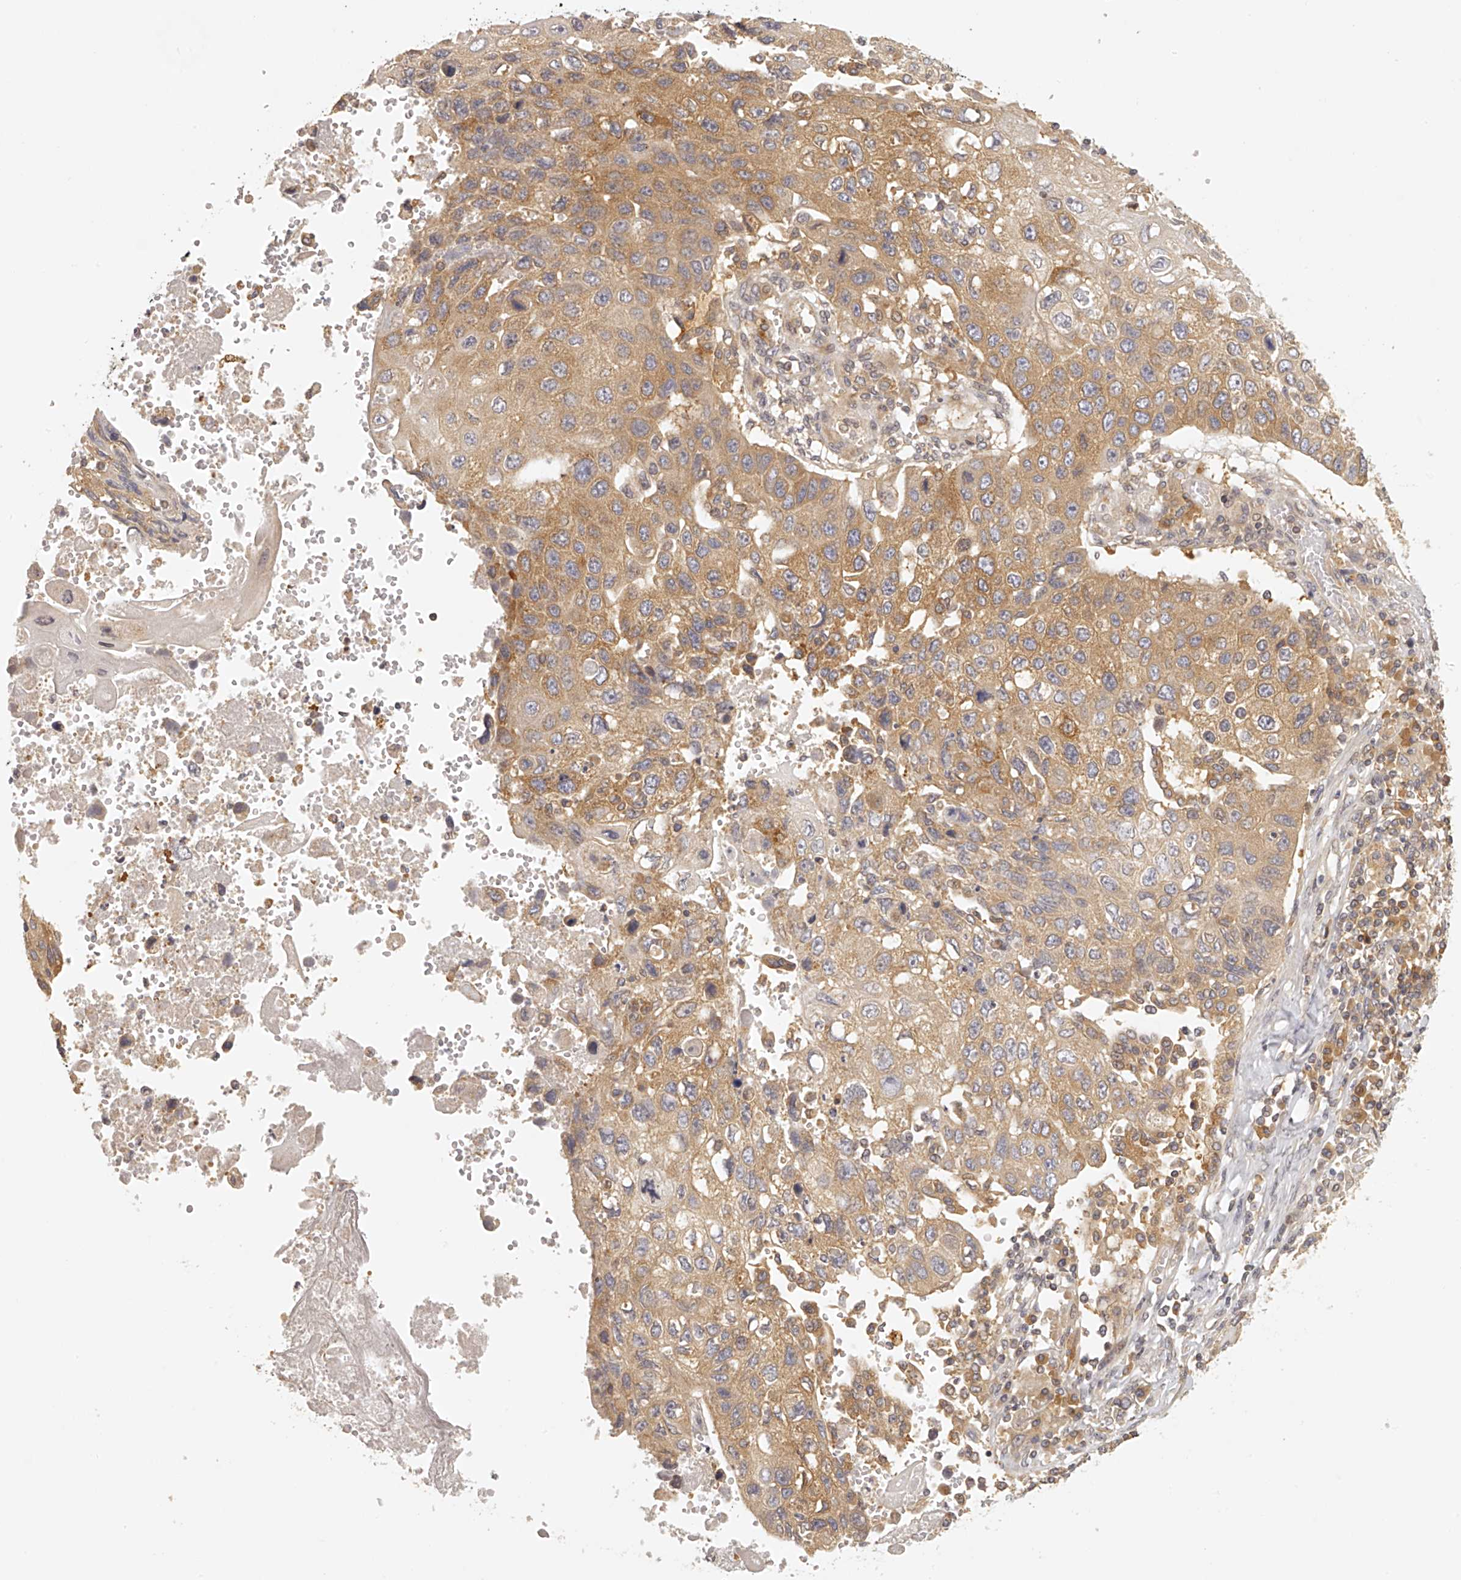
{"staining": {"intensity": "moderate", "quantity": "25%-75%", "location": "cytoplasmic/membranous"}, "tissue": "lung cancer", "cell_type": "Tumor cells", "image_type": "cancer", "snomed": [{"axis": "morphology", "description": "Squamous cell carcinoma, NOS"}, {"axis": "topography", "description": "Lung"}], "caption": "Squamous cell carcinoma (lung) stained with immunohistochemistry shows moderate cytoplasmic/membranous staining in about 25%-75% of tumor cells.", "gene": "EIF3I", "patient": {"sex": "male", "age": 61}}